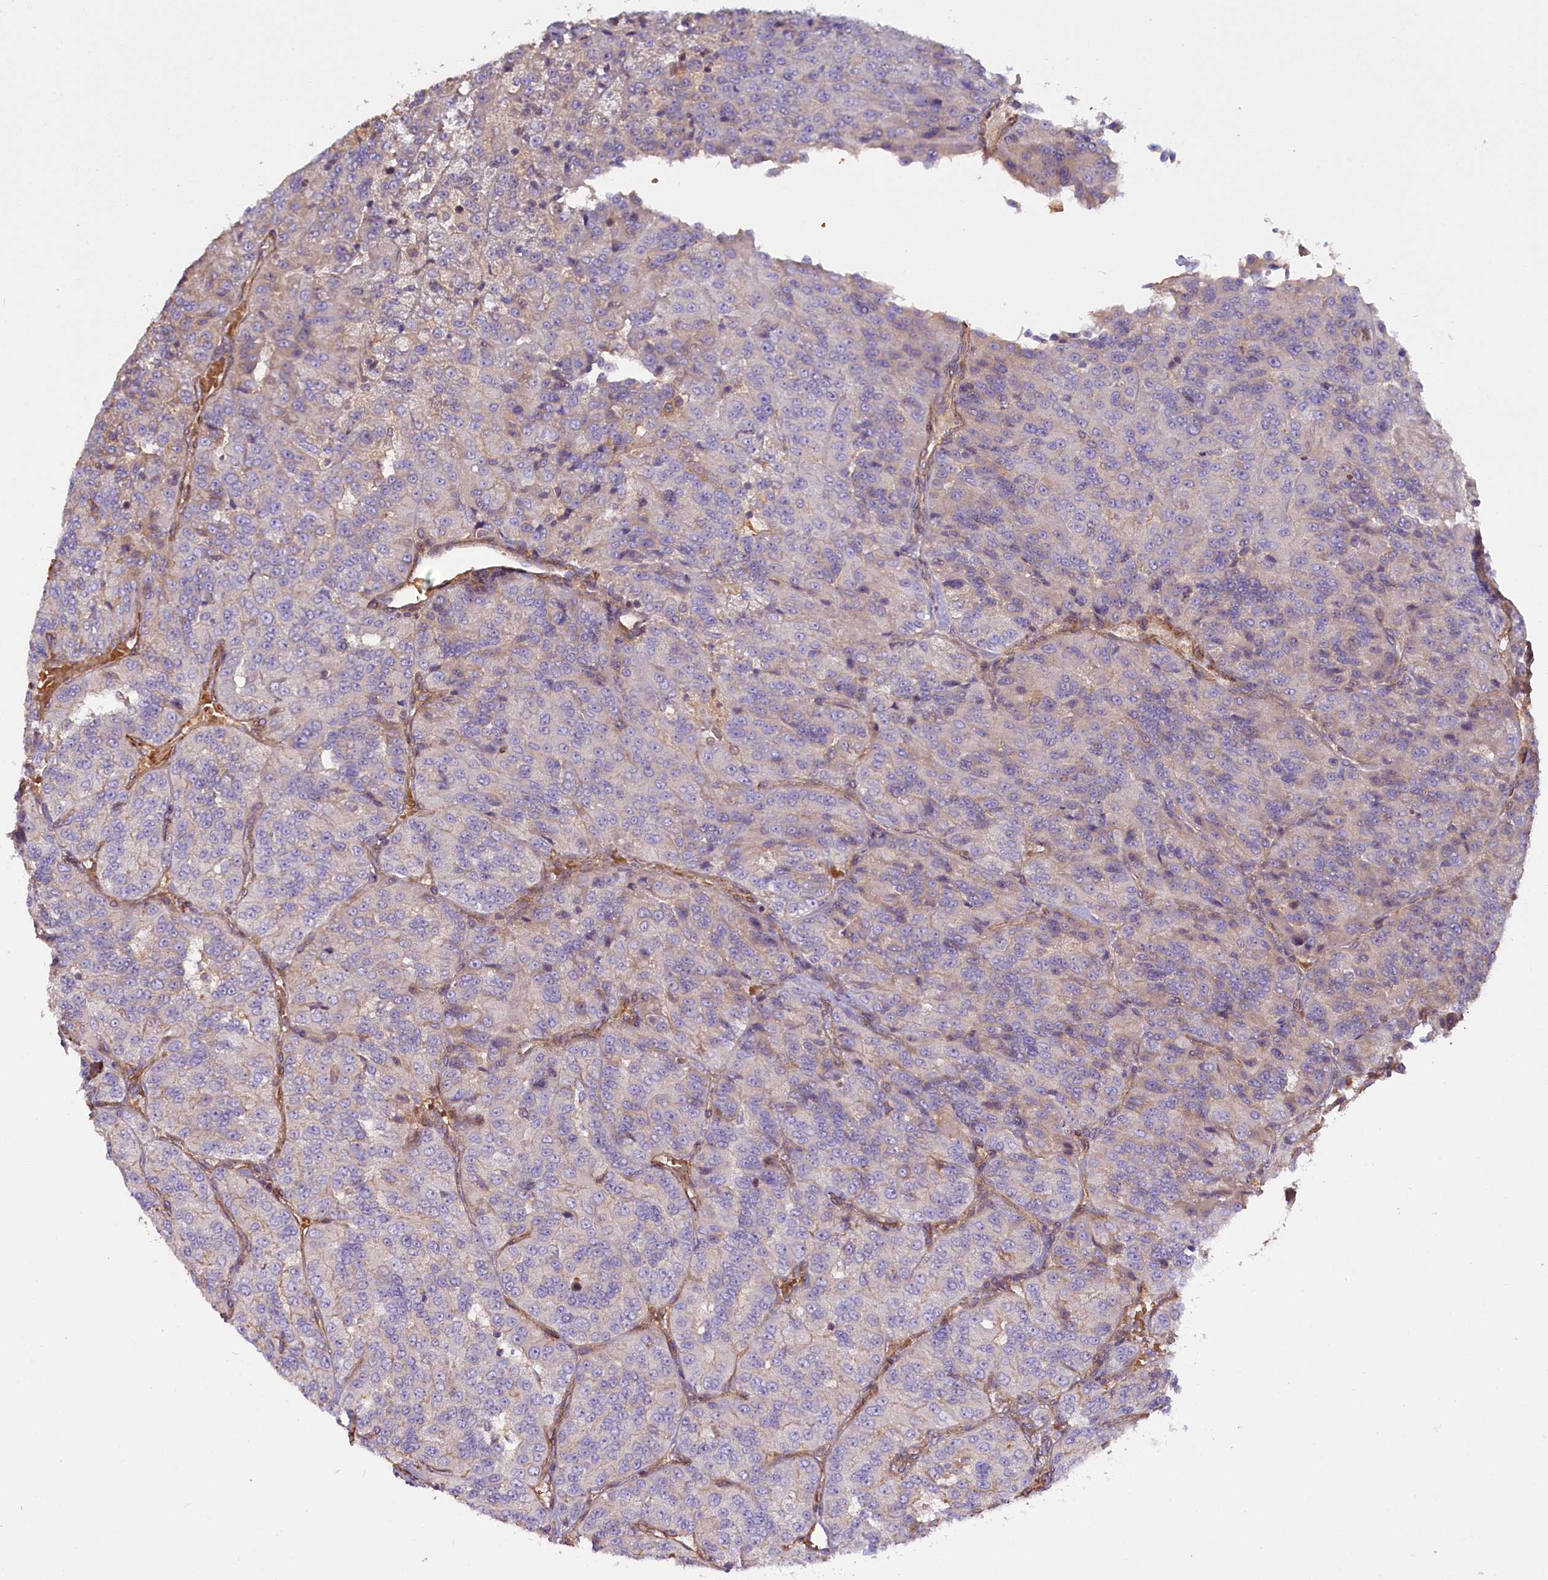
{"staining": {"intensity": "negative", "quantity": "none", "location": "none"}, "tissue": "renal cancer", "cell_type": "Tumor cells", "image_type": "cancer", "snomed": [{"axis": "morphology", "description": "Adenocarcinoma, NOS"}, {"axis": "topography", "description": "Kidney"}], "caption": "An immunohistochemistry (IHC) micrograph of renal adenocarcinoma is shown. There is no staining in tumor cells of renal adenocarcinoma.", "gene": "FUZ", "patient": {"sex": "female", "age": 63}}